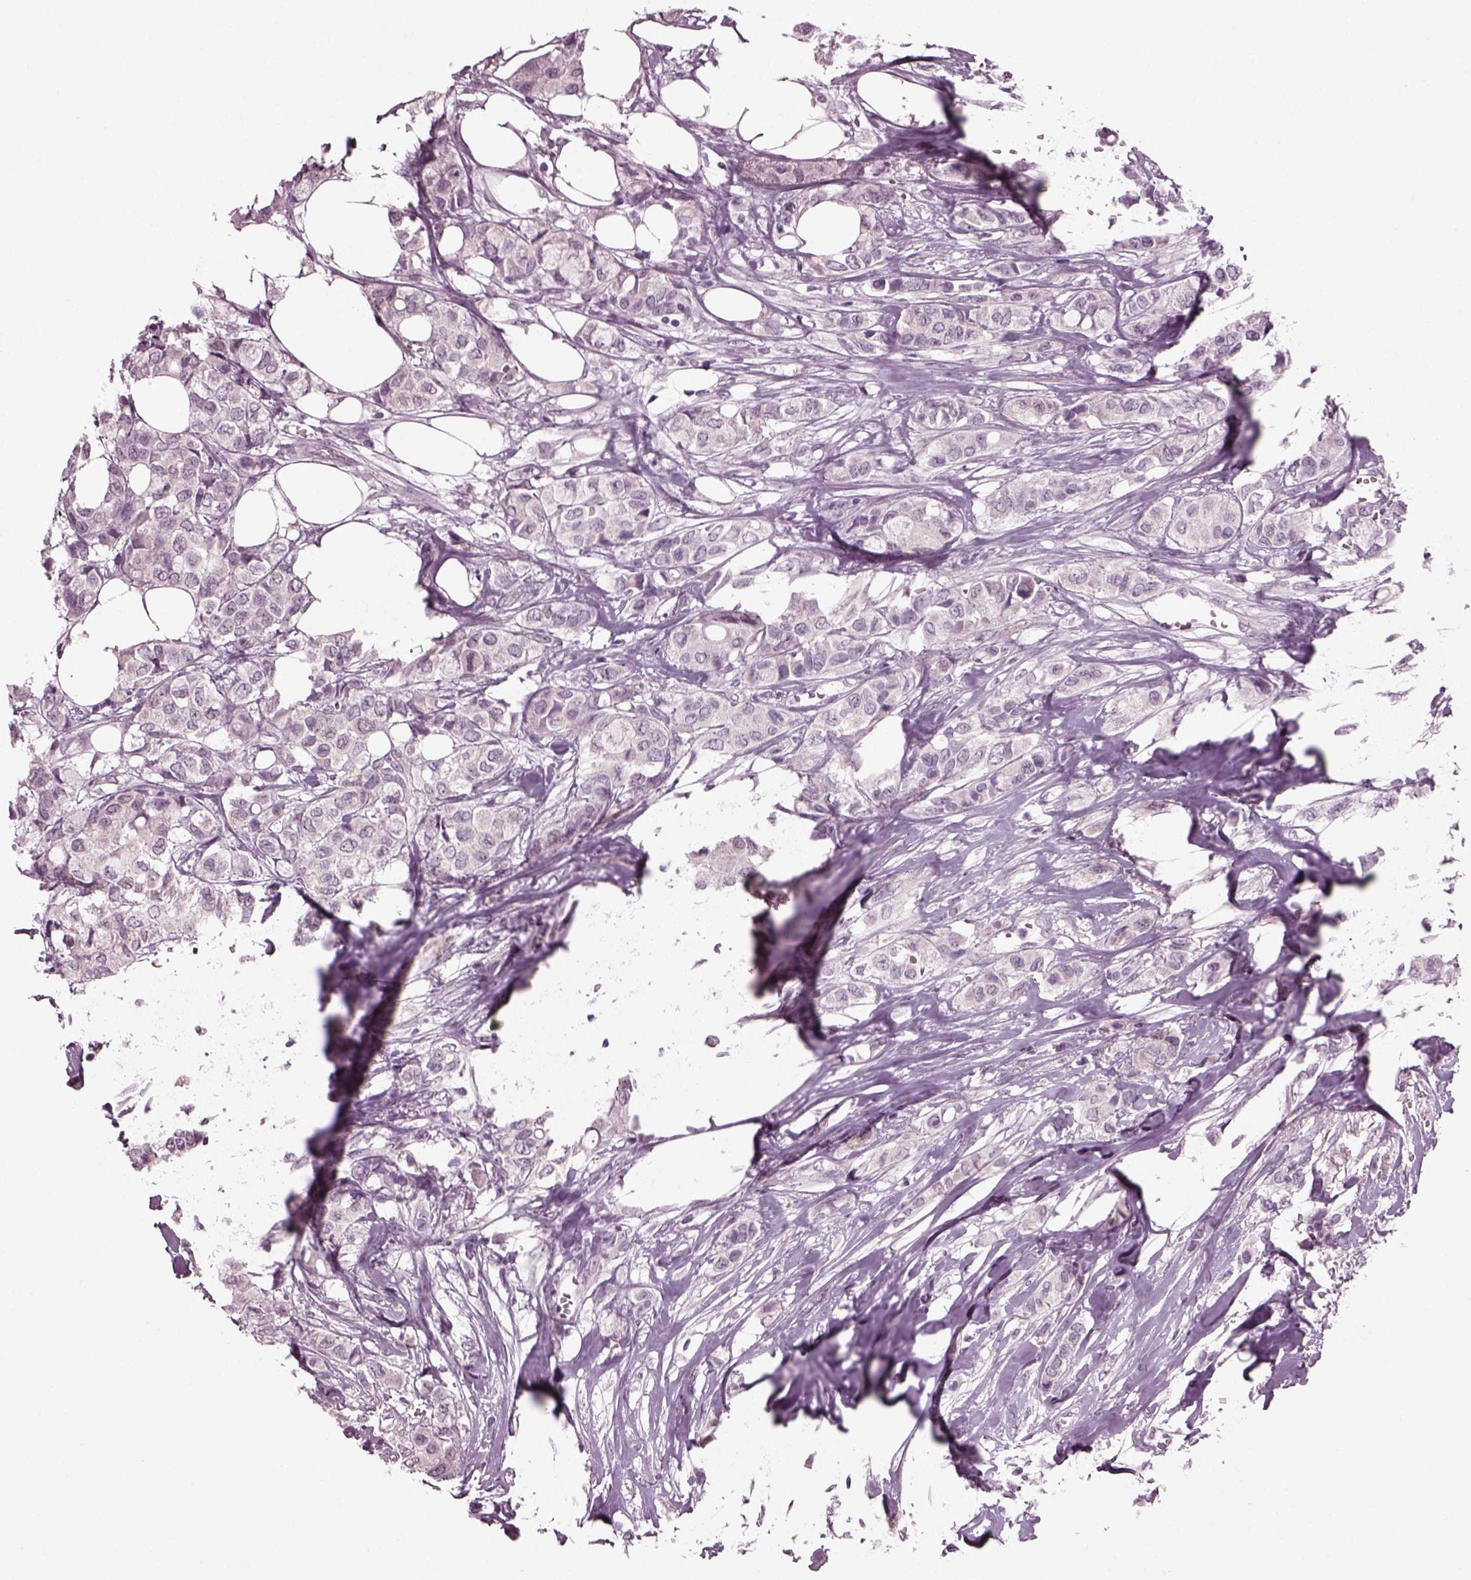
{"staining": {"intensity": "negative", "quantity": "none", "location": "none"}, "tissue": "breast cancer", "cell_type": "Tumor cells", "image_type": "cancer", "snomed": [{"axis": "morphology", "description": "Duct carcinoma"}, {"axis": "topography", "description": "Breast"}], "caption": "The histopathology image displays no significant staining in tumor cells of breast invasive ductal carcinoma.", "gene": "CLCN4", "patient": {"sex": "female", "age": 85}}